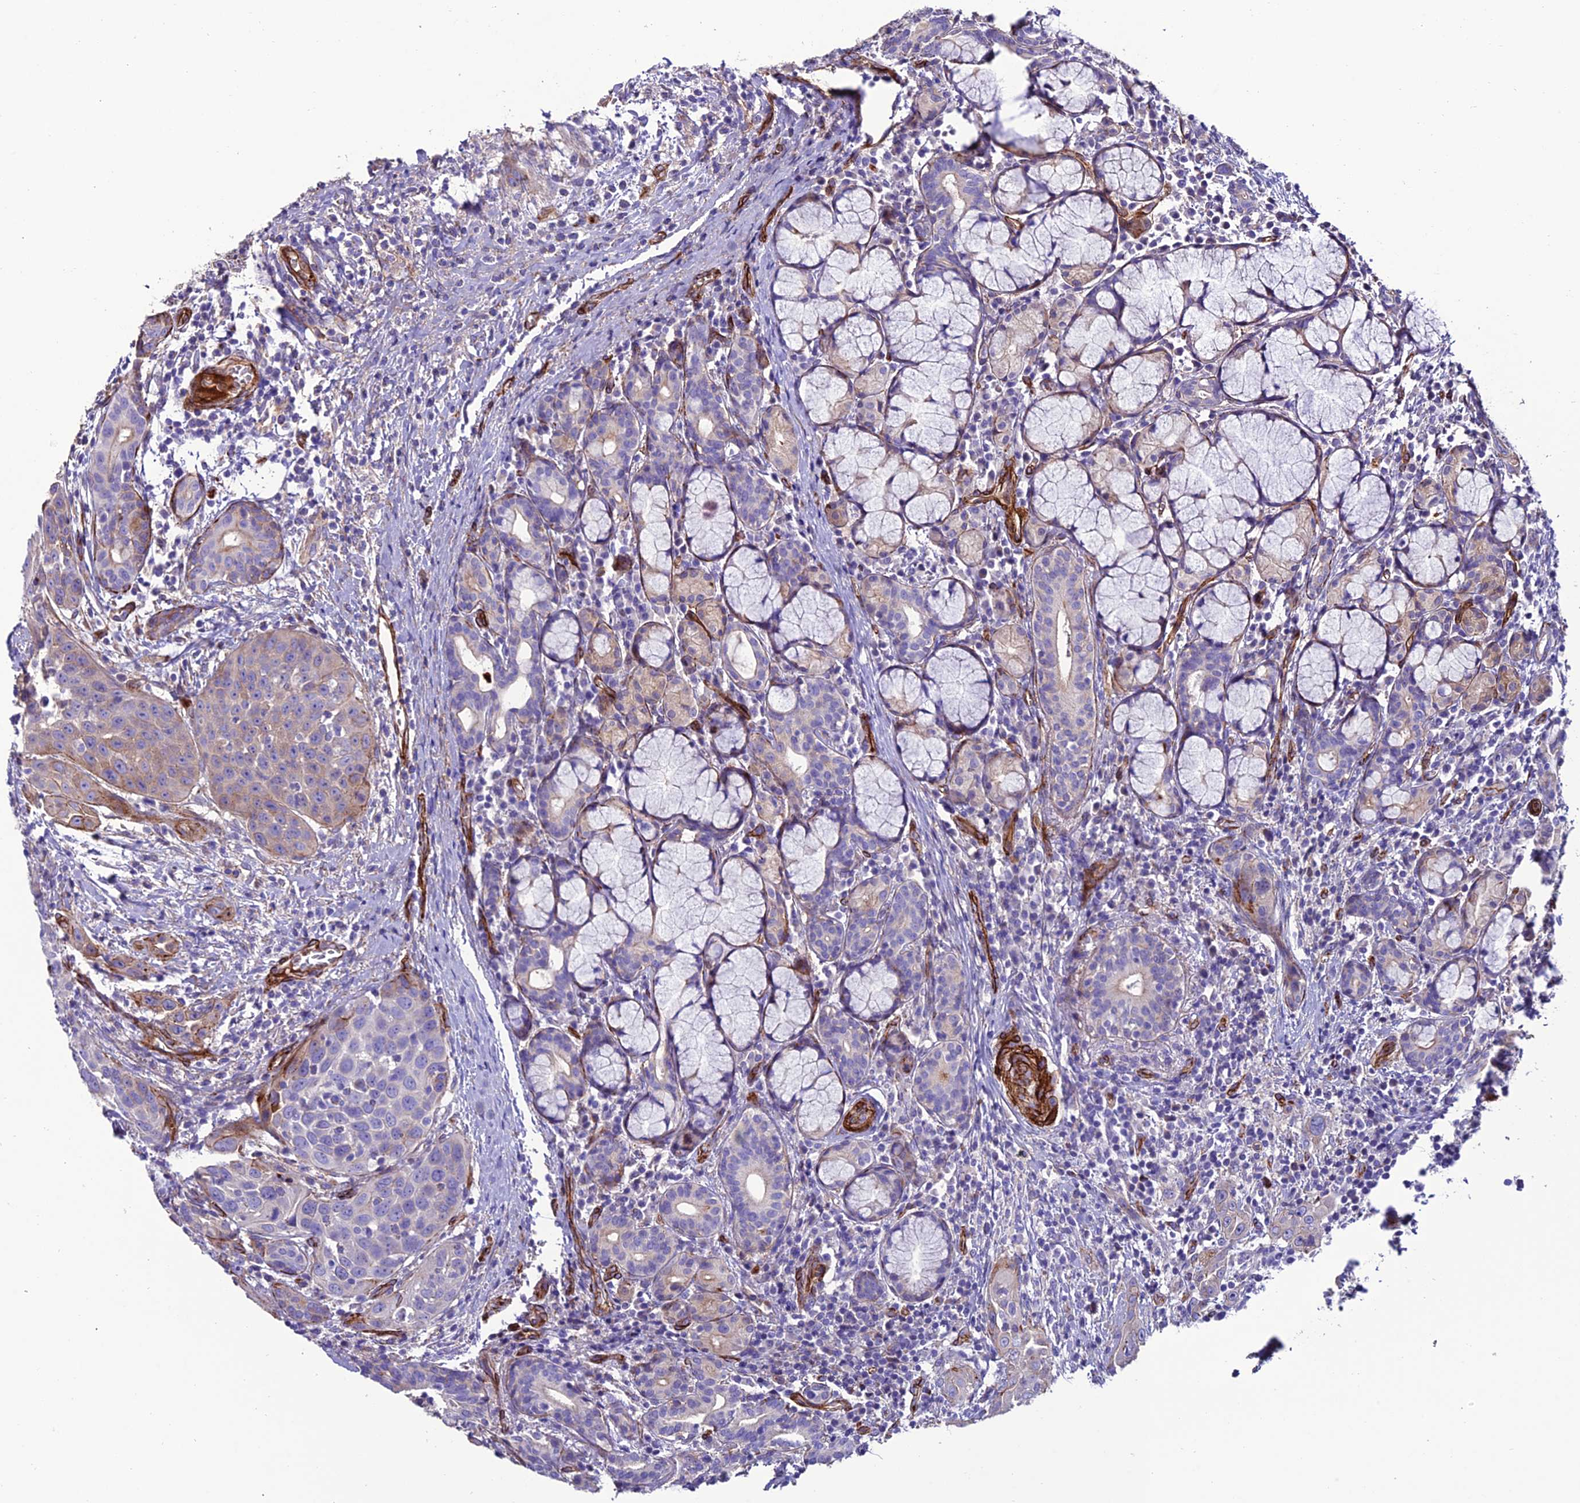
{"staining": {"intensity": "weak", "quantity": "<25%", "location": "cytoplasmic/membranous"}, "tissue": "head and neck cancer", "cell_type": "Tumor cells", "image_type": "cancer", "snomed": [{"axis": "morphology", "description": "Squamous cell carcinoma, NOS"}, {"axis": "topography", "description": "Oral tissue"}, {"axis": "topography", "description": "Head-Neck"}], "caption": "An IHC histopathology image of head and neck cancer is shown. There is no staining in tumor cells of head and neck cancer.", "gene": "REX1BD", "patient": {"sex": "female", "age": 50}}